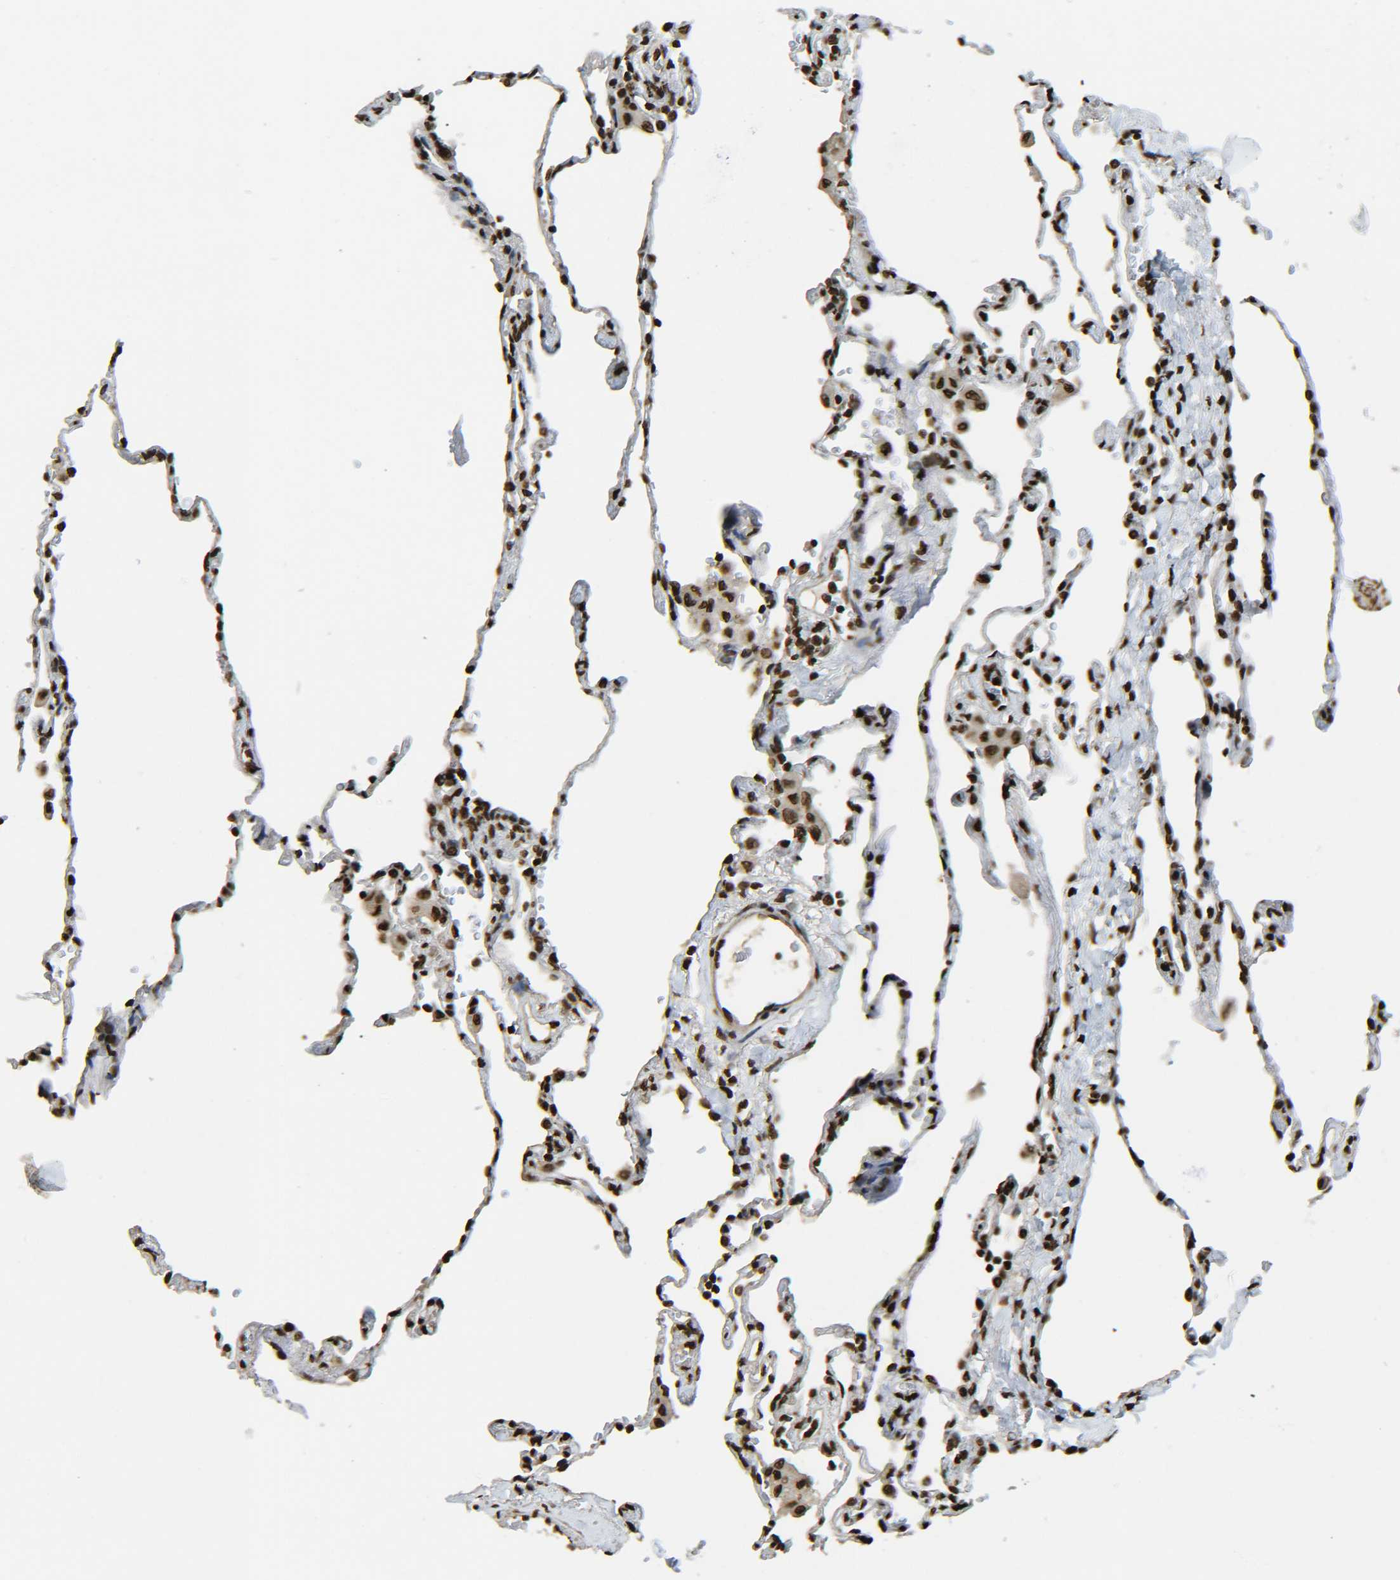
{"staining": {"intensity": "strong", "quantity": ">75%", "location": "nuclear"}, "tissue": "lung", "cell_type": "Alveolar cells", "image_type": "normal", "snomed": [{"axis": "morphology", "description": "Normal tissue, NOS"}, {"axis": "topography", "description": "Lung"}], "caption": "Immunohistochemistry staining of benign lung, which demonstrates high levels of strong nuclear positivity in approximately >75% of alveolar cells indicating strong nuclear protein staining. The staining was performed using DAB (3,3'-diaminobenzidine) (brown) for protein detection and nuclei were counterstained in hematoxylin (blue).", "gene": "H4C16", "patient": {"sex": "male", "age": 59}}